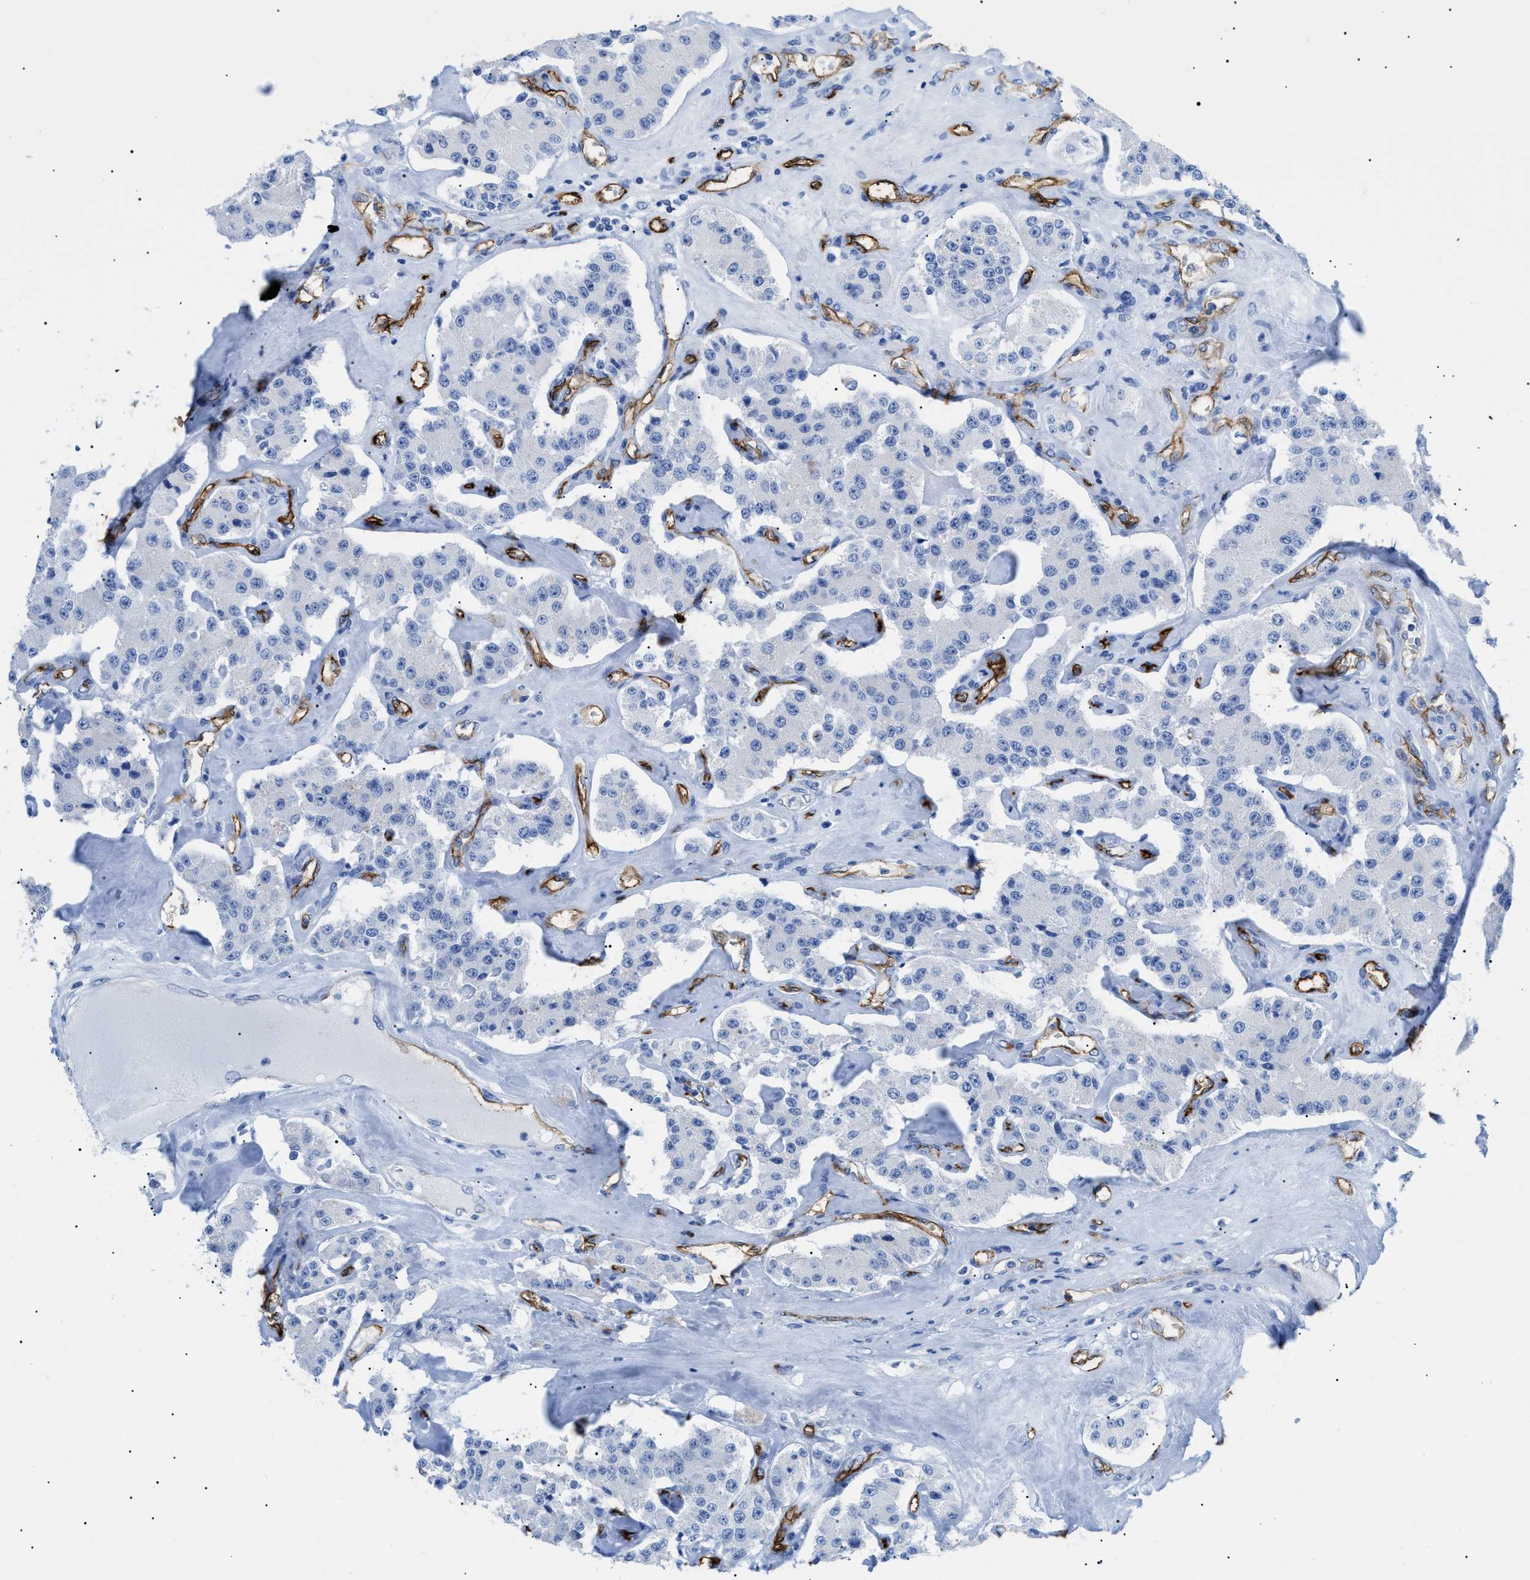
{"staining": {"intensity": "negative", "quantity": "none", "location": "none"}, "tissue": "carcinoid", "cell_type": "Tumor cells", "image_type": "cancer", "snomed": [{"axis": "morphology", "description": "Carcinoid, malignant, NOS"}, {"axis": "topography", "description": "Pancreas"}], "caption": "The histopathology image displays no staining of tumor cells in carcinoid. (Stains: DAB immunohistochemistry with hematoxylin counter stain, Microscopy: brightfield microscopy at high magnification).", "gene": "PODXL", "patient": {"sex": "male", "age": 41}}